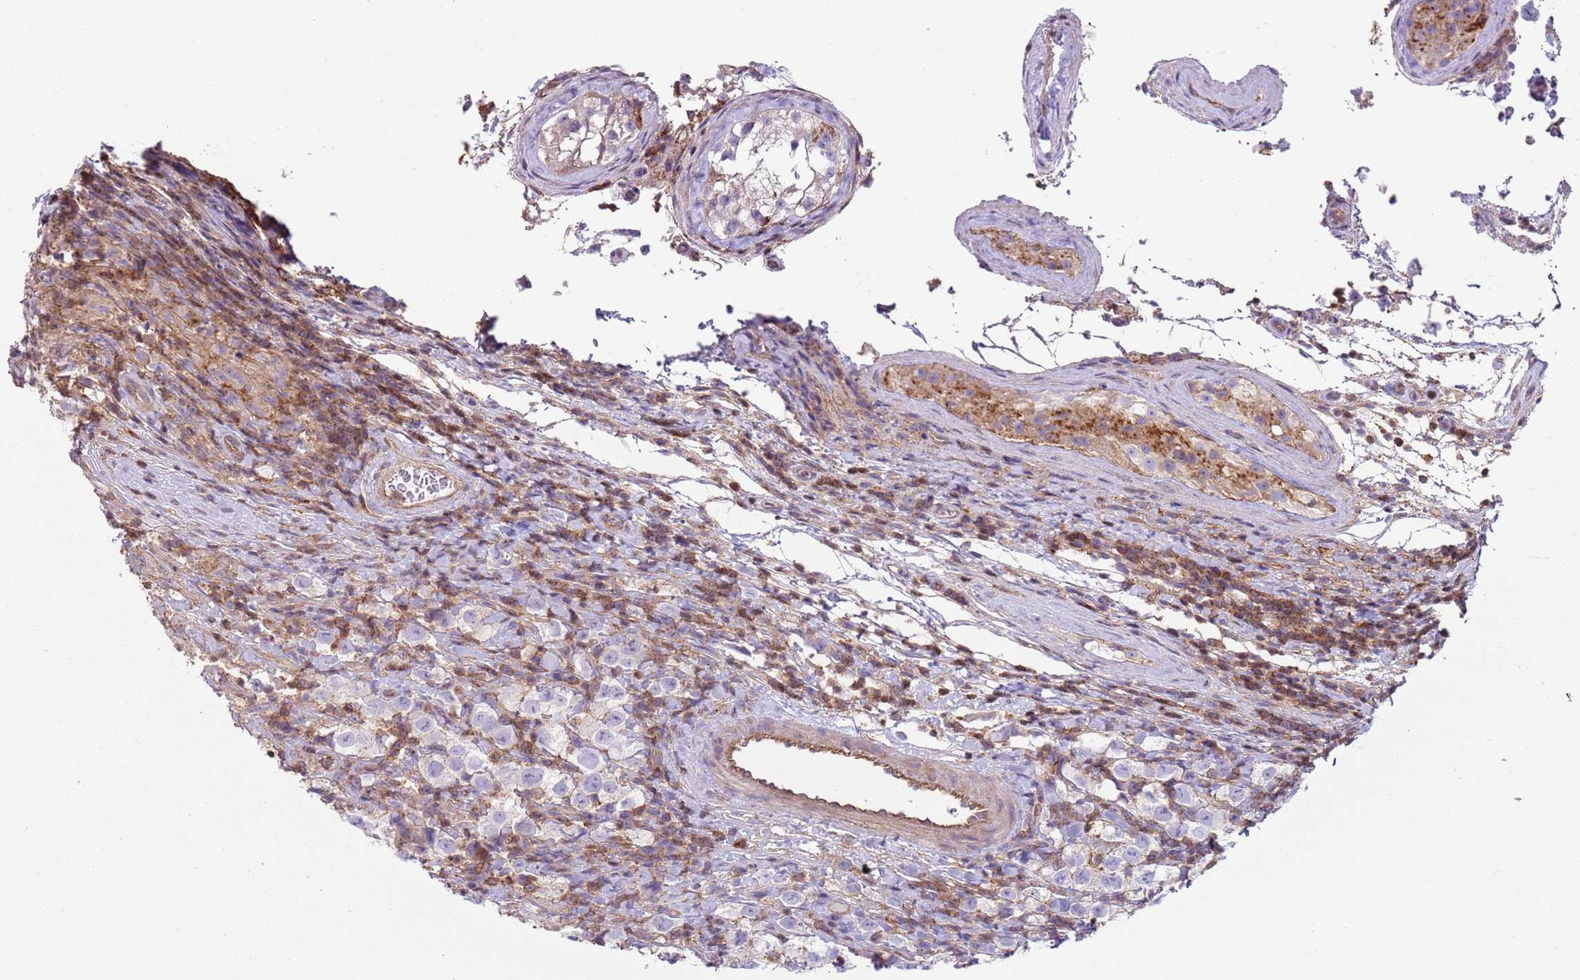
{"staining": {"intensity": "negative", "quantity": "none", "location": "none"}, "tissue": "testis cancer", "cell_type": "Tumor cells", "image_type": "cancer", "snomed": [{"axis": "morphology", "description": "Seminoma, NOS"}, {"axis": "morphology", "description": "Carcinoma, Embryonal, NOS"}, {"axis": "topography", "description": "Testis"}], "caption": "Immunohistochemistry (IHC) of testis seminoma displays no staining in tumor cells.", "gene": "GNAI3", "patient": {"sex": "male", "age": 41}}